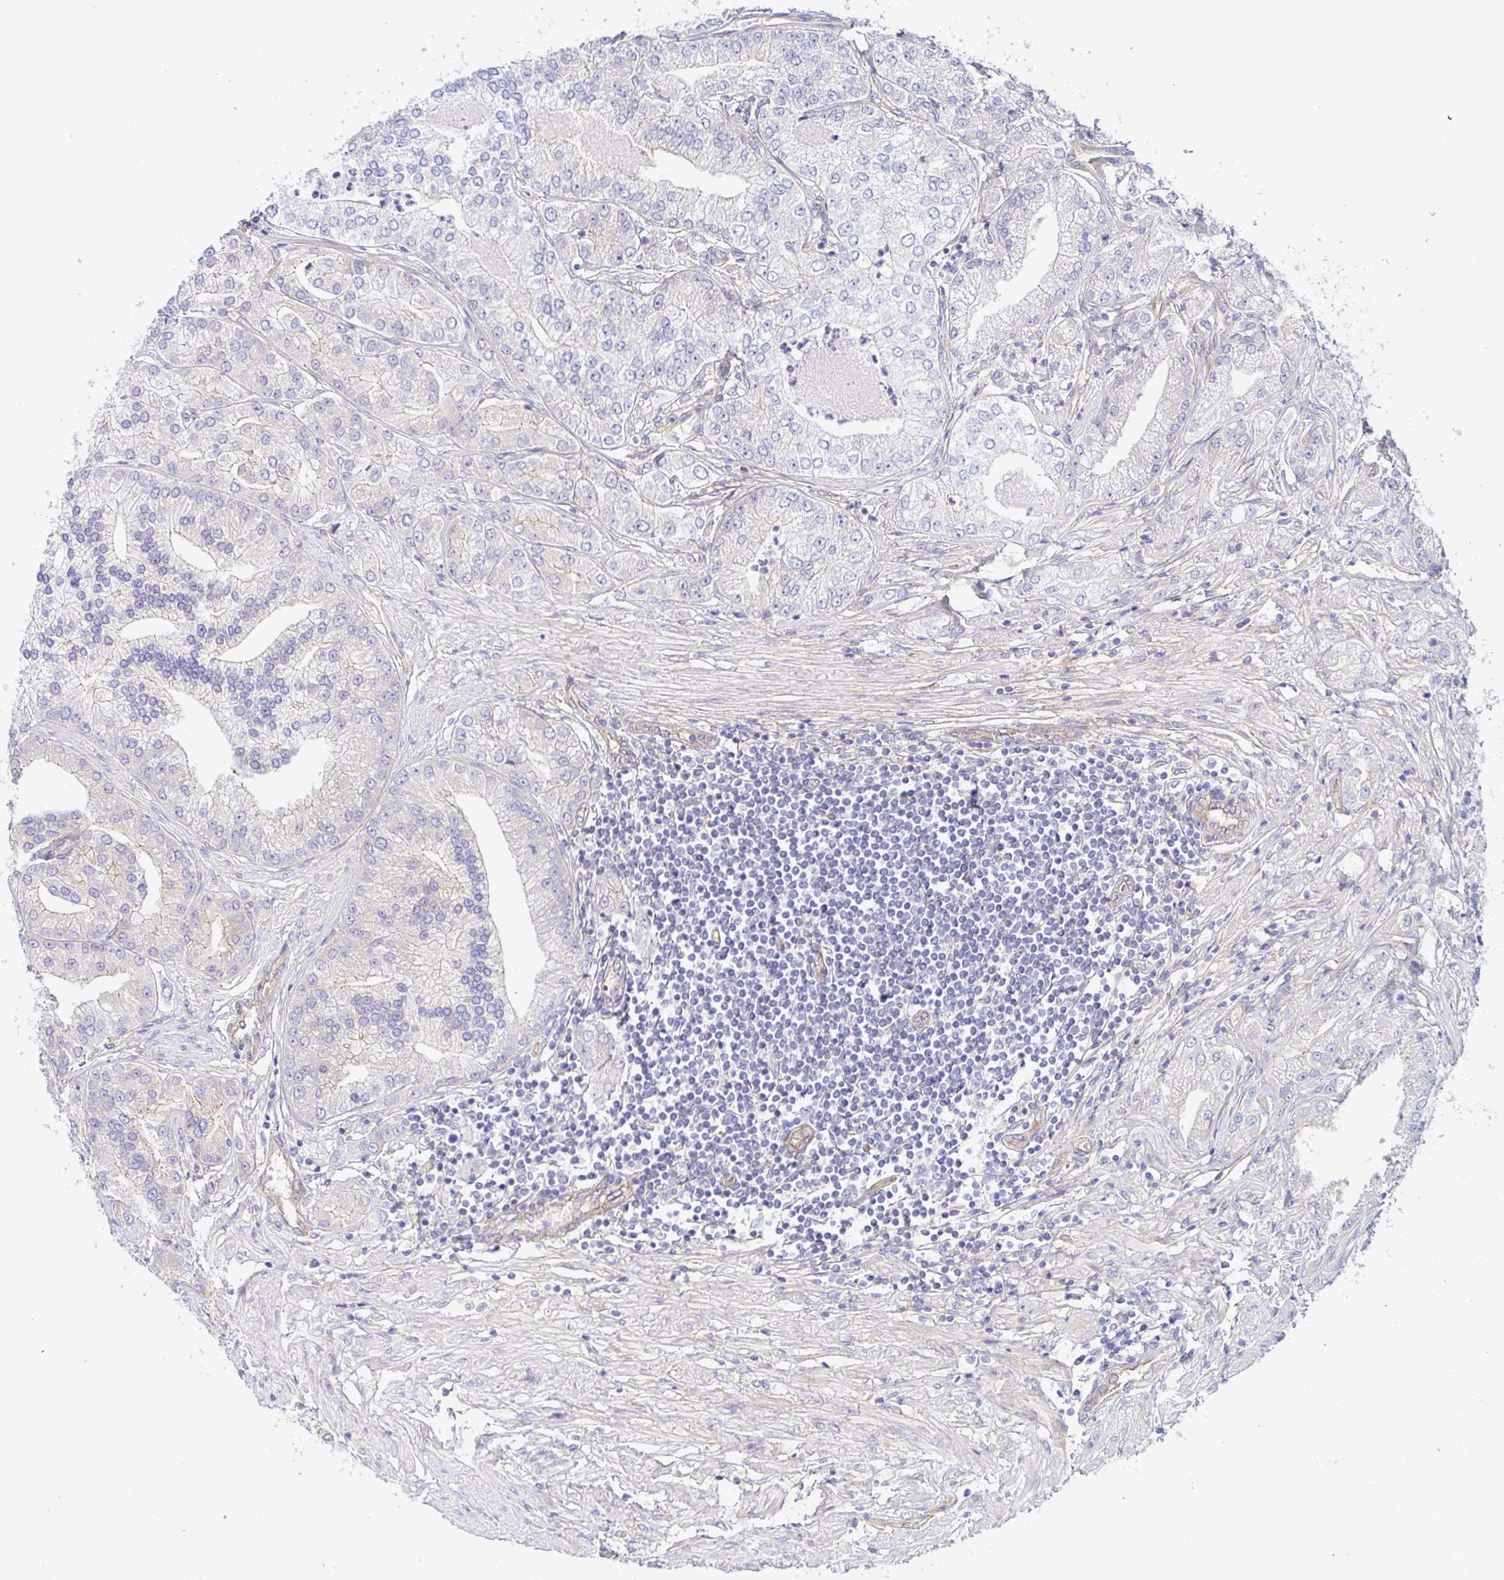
{"staining": {"intensity": "weak", "quantity": "<25%", "location": "cytoplasmic/membranous"}, "tissue": "prostate cancer", "cell_type": "Tumor cells", "image_type": "cancer", "snomed": [{"axis": "morphology", "description": "Adenocarcinoma, High grade"}, {"axis": "topography", "description": "Prostate"}], "caption": "Immunohistochemistry histopathology image of human prostate high-grade adenocarcinoma stained for a protein (brown), which demonstrates no expression in tumor cells. The staining is performed using DAB brown chromogen with nuclei counter-stained in using hematoxylin.", "gene": "ARL4D", "patient": {"sex": "male", "age": 61}}